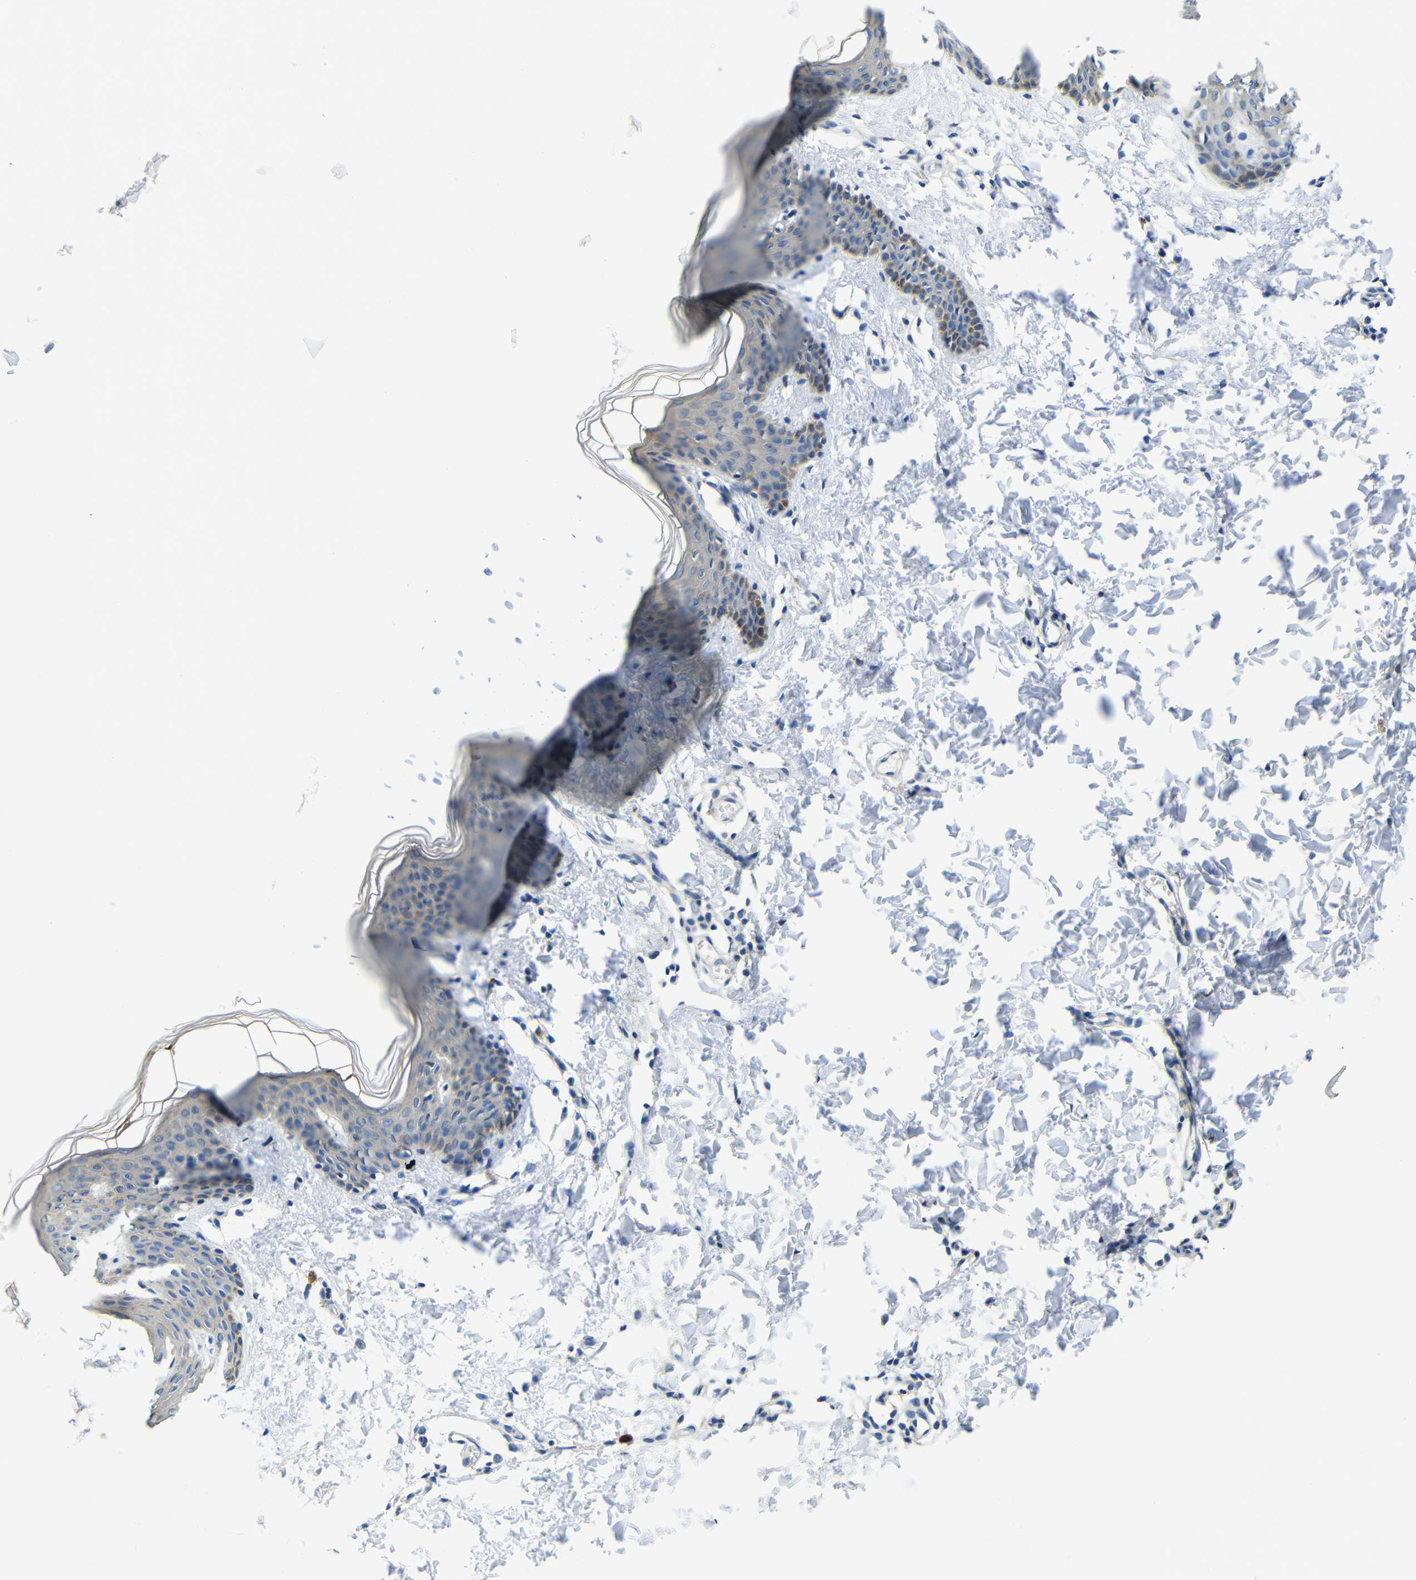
{"staining": {"intensity": "negative", "quantity": "none", "location": "none"}, "tissue": "skin", "cell_type": "Fibroblasts", "image_type": "normal", "snomed": [{"axis": "morphology", "description": "Normal tissue, NOS"}, {"axis": "topography", "description": "Skin"}], "caption": "The histopathology image exhibits no staining of fibroblasts in unremarkable skin.", "gene": "NEGR1", "patient": {"sex": "female", "age": 17}}